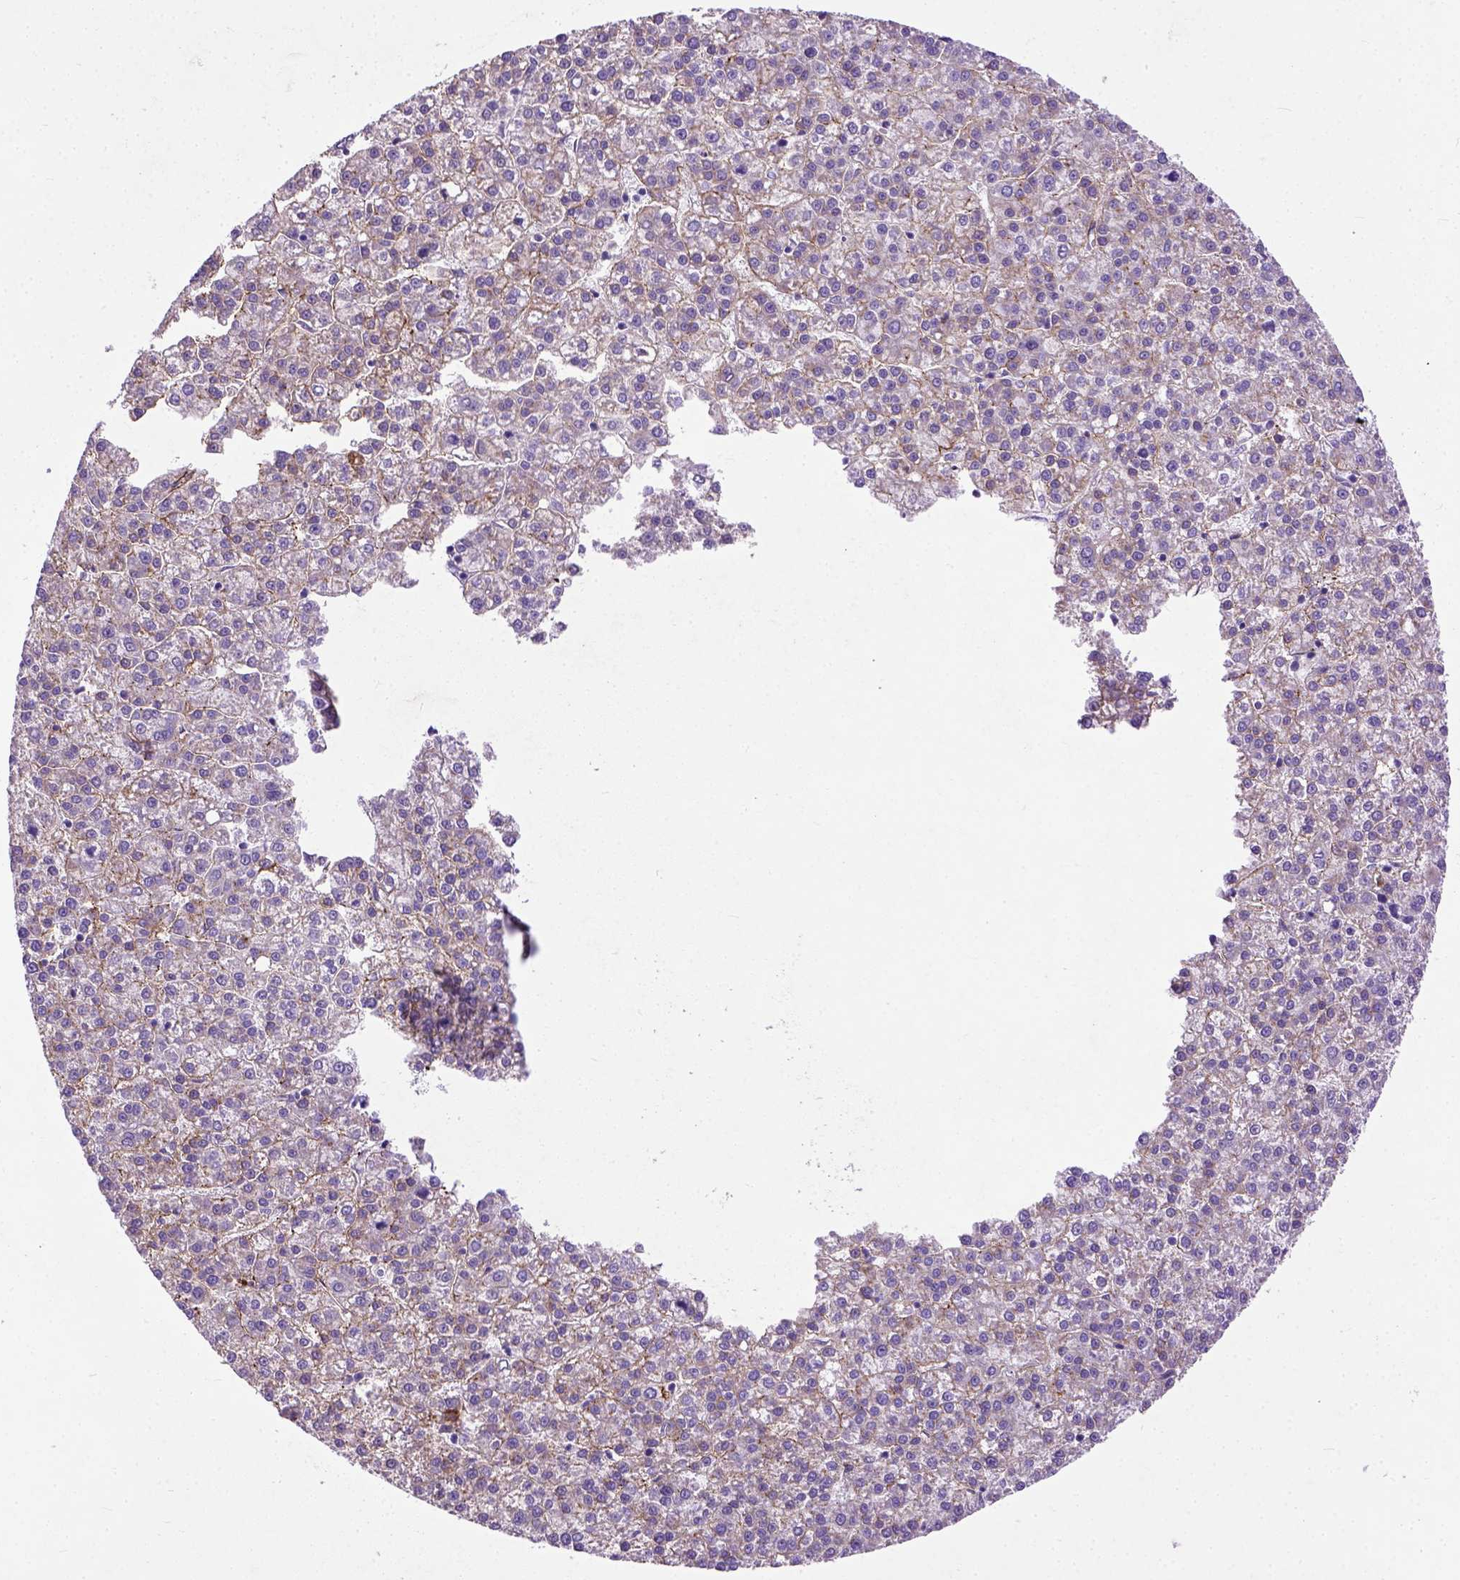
{"staining": {"intensity": "weak", "quantity": ">75%", "location": "cytoplasmic/membranous"}, "tissue": "liver cancer", "cell_type": "Tumor cells", "image_type": "cancer", "snomed": [{"axis": "morphology", "description": "Carcinoma, Hepatocellular, NOS"}, {"axis": "topography", "description": "Liver"}], "caption": "High-power microscopy captured an IHC micrograph of liver hepatocellular carcinoma, revealing weak cytoplasmic/membranous expression in approximately >75% of tumor cells.", "gene": "ADAMTS8", "patient": {"sex": "female", "age": 58}}